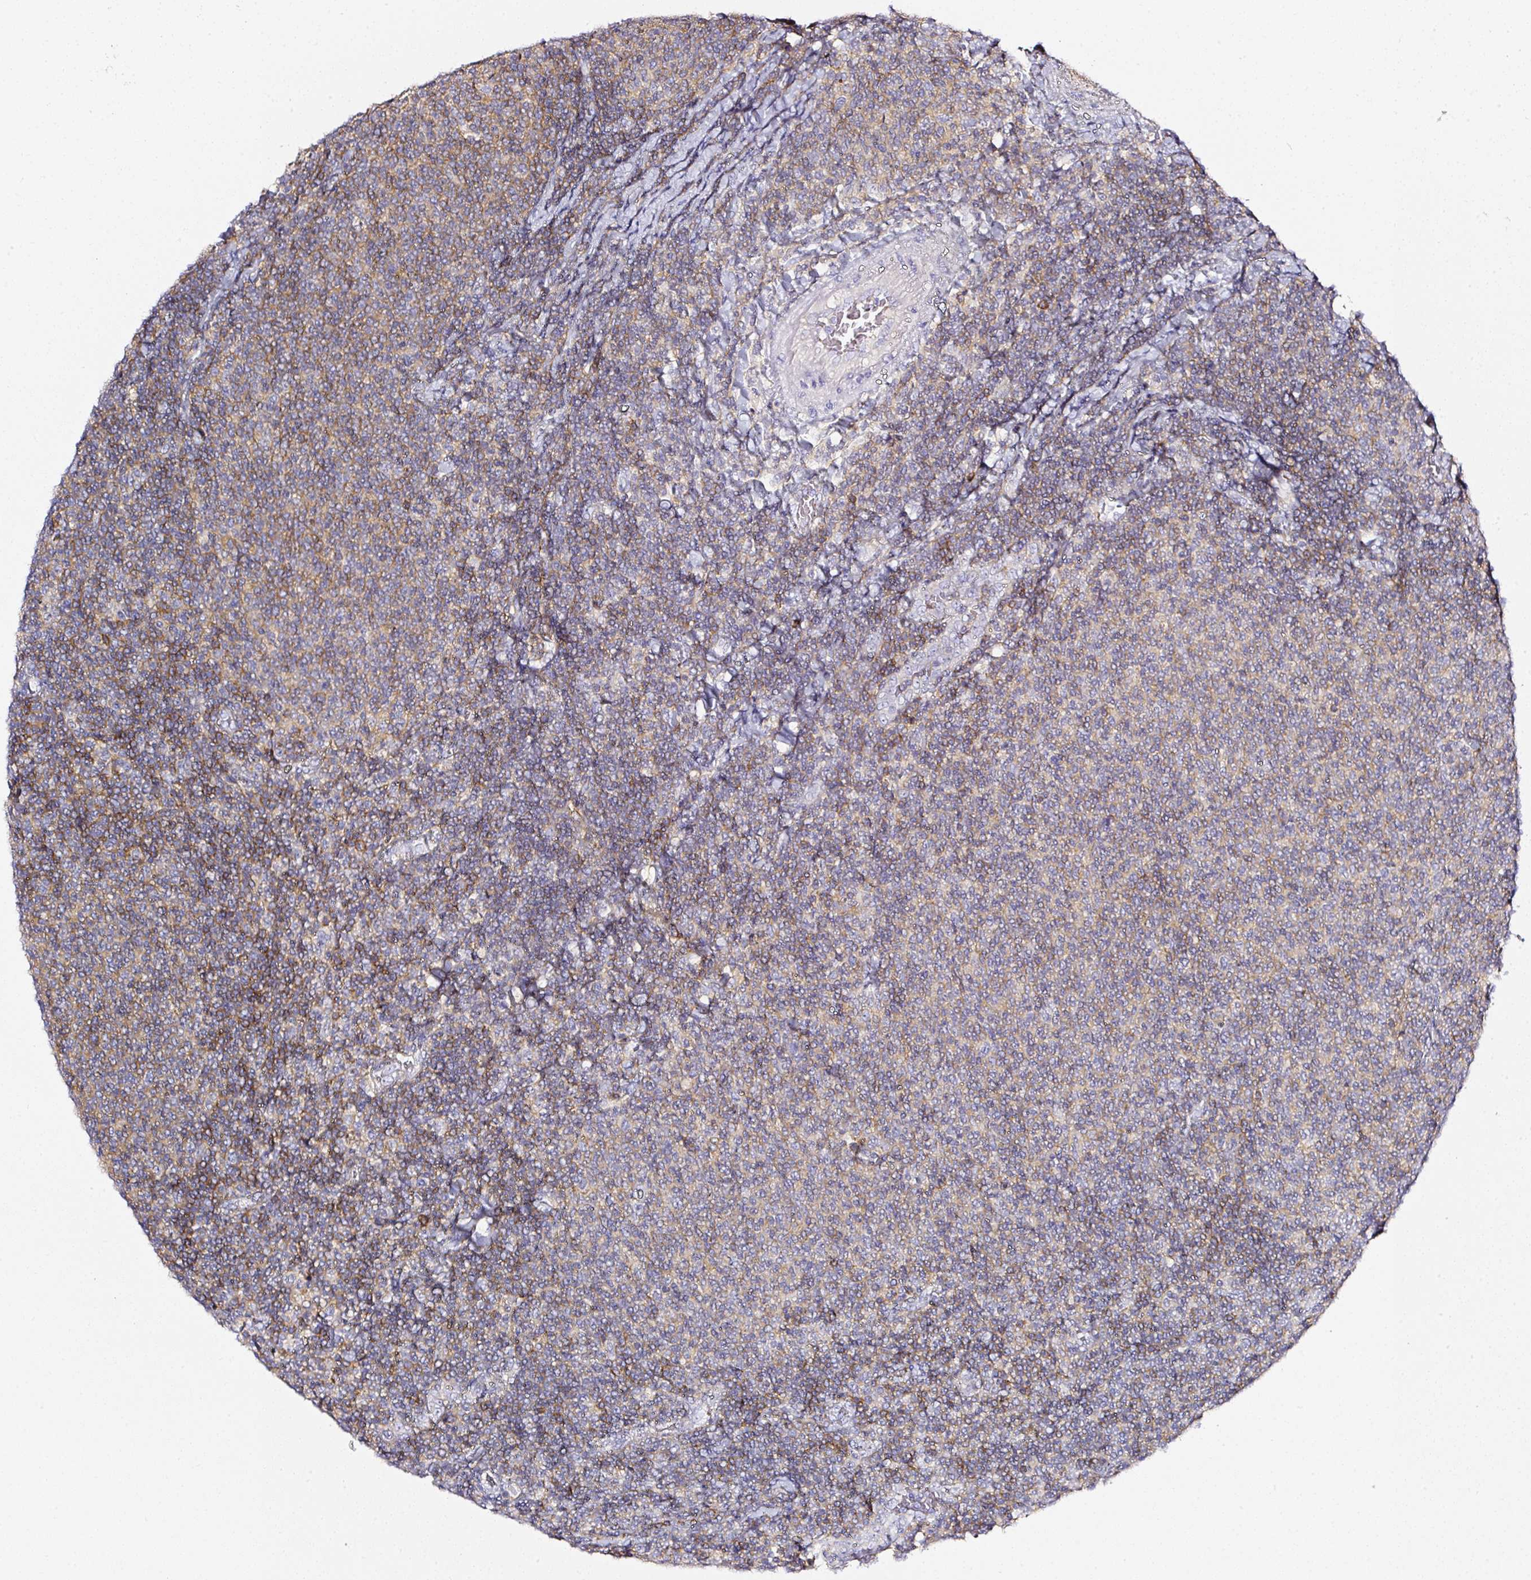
{"staining": {"intensity": "weak", "quantity": "<25%", "location": "cytoplasmic/membranous"}, "tissue": "lymphoma", "cell_type": "Tumor cells", "image_type": "cancer", "snomed": [{"axis": "morphology", "description": "Malignant lymphoma, non-Hodgkin's type, Low grade"}, {"axis": "topography", "description": "Lymph node"}], "caption": "Tumor cells show no significant expression in lymphoma.", "gene": "CD47", "patient": {"sex": "male", "age": 52}}